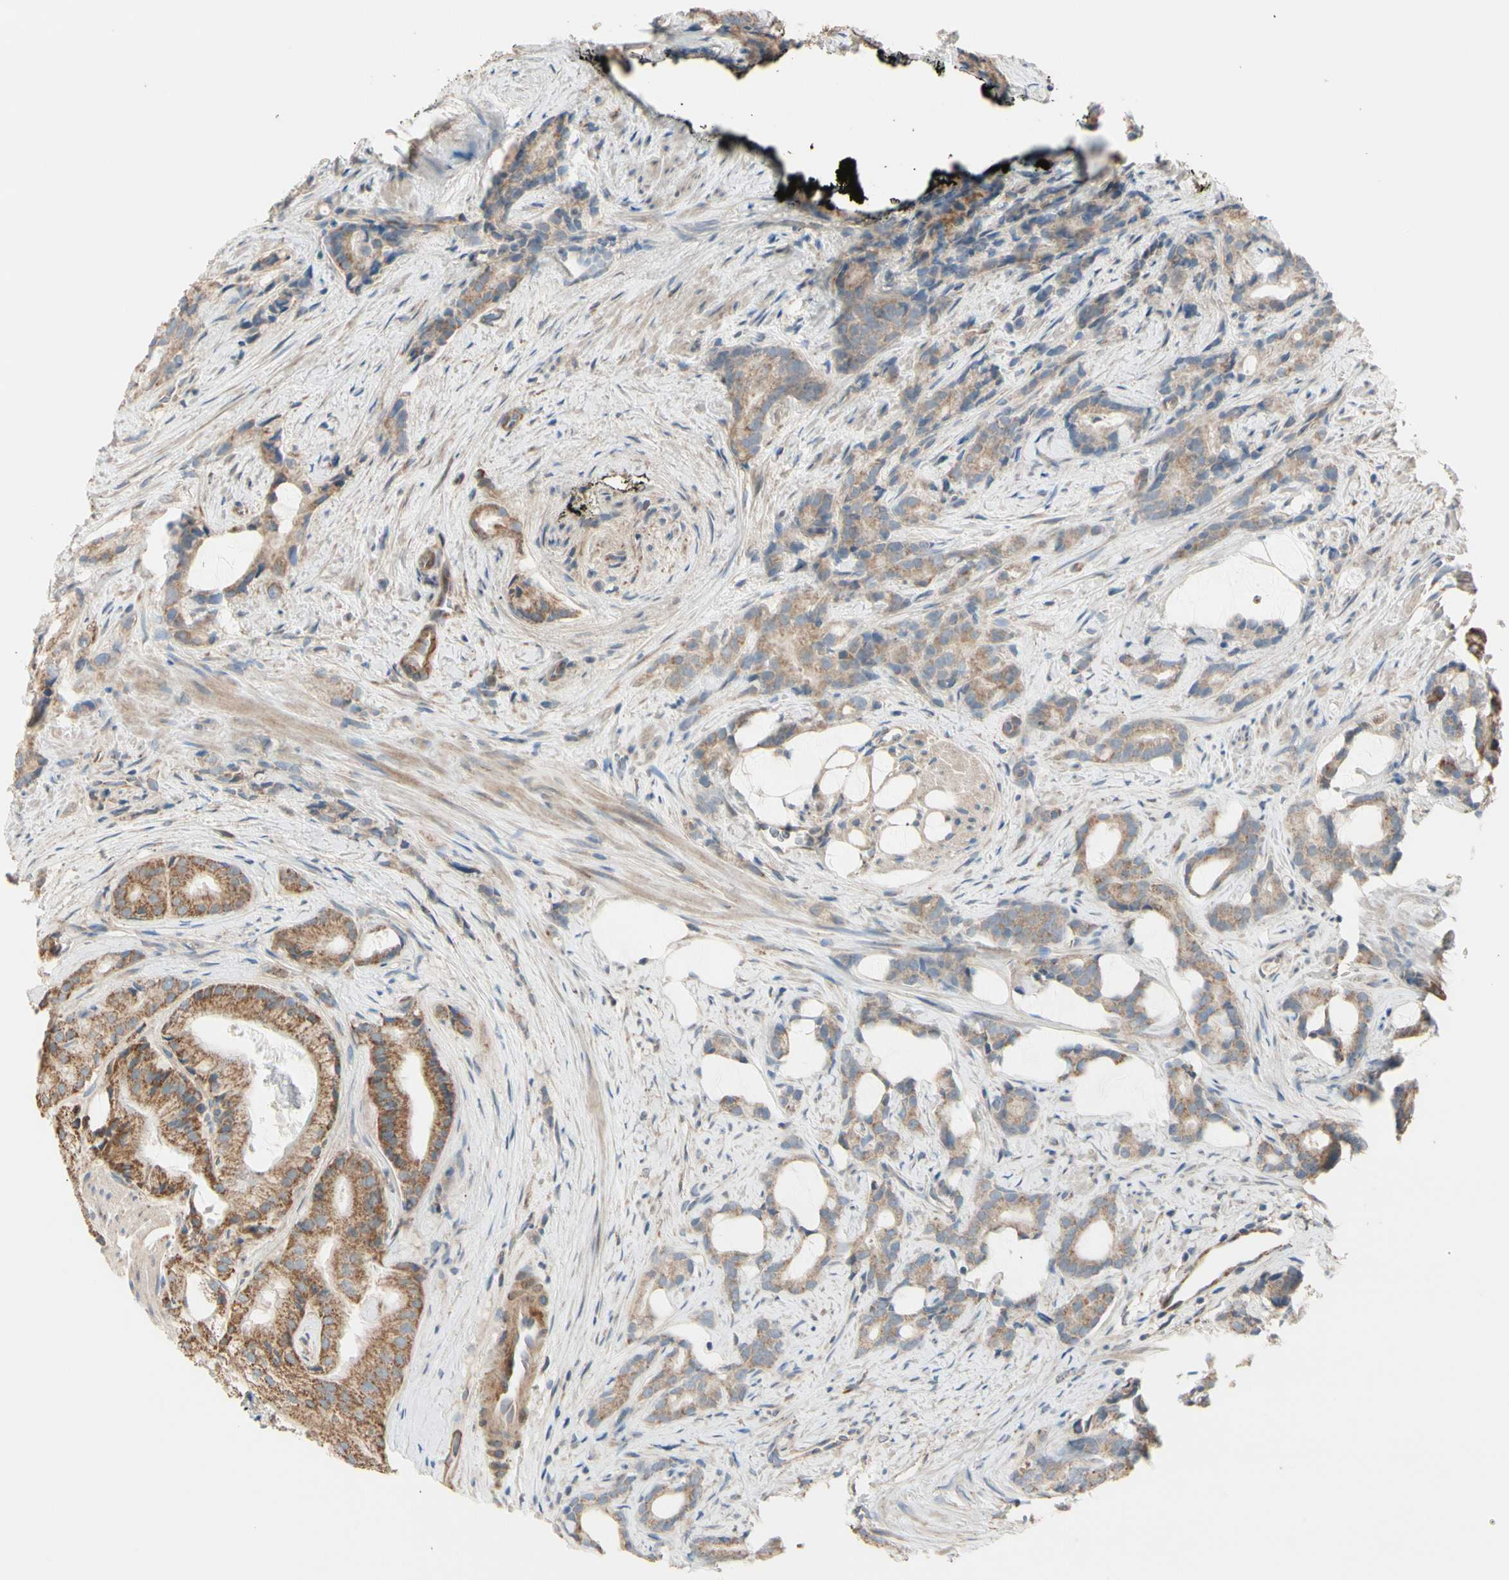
{"staining": {"intensity": "moderate", "quantity": ">75%", "location": "cytoplasmic/membranous"}, "tissue": "prostate cancer", "cell_type": "Tumor cells", "image_type": "cancer", "snomed": [{"axis": "morphology", "description": "Adenocarcinoma, Low grade"}, {"axis": "topography", "description": "Prostate"}], "caption": "Immunohistochemistry (IHC) (DAB (3,3'-diaminobenzidine)) staining of human prostate cancer (low-grade adenocarcinoma) reveals moderate cytoplasmic/membranous protein positivity in about >75% of tumor cells. The staining is performed using DAB (3,3'-diaminobenzidine) brown chromogen to label protein expression. The nuclei are counter-stained blue using hematoxylin.", "gene": "EPHA3", "patient": {"sex": "male", "age": 58}}